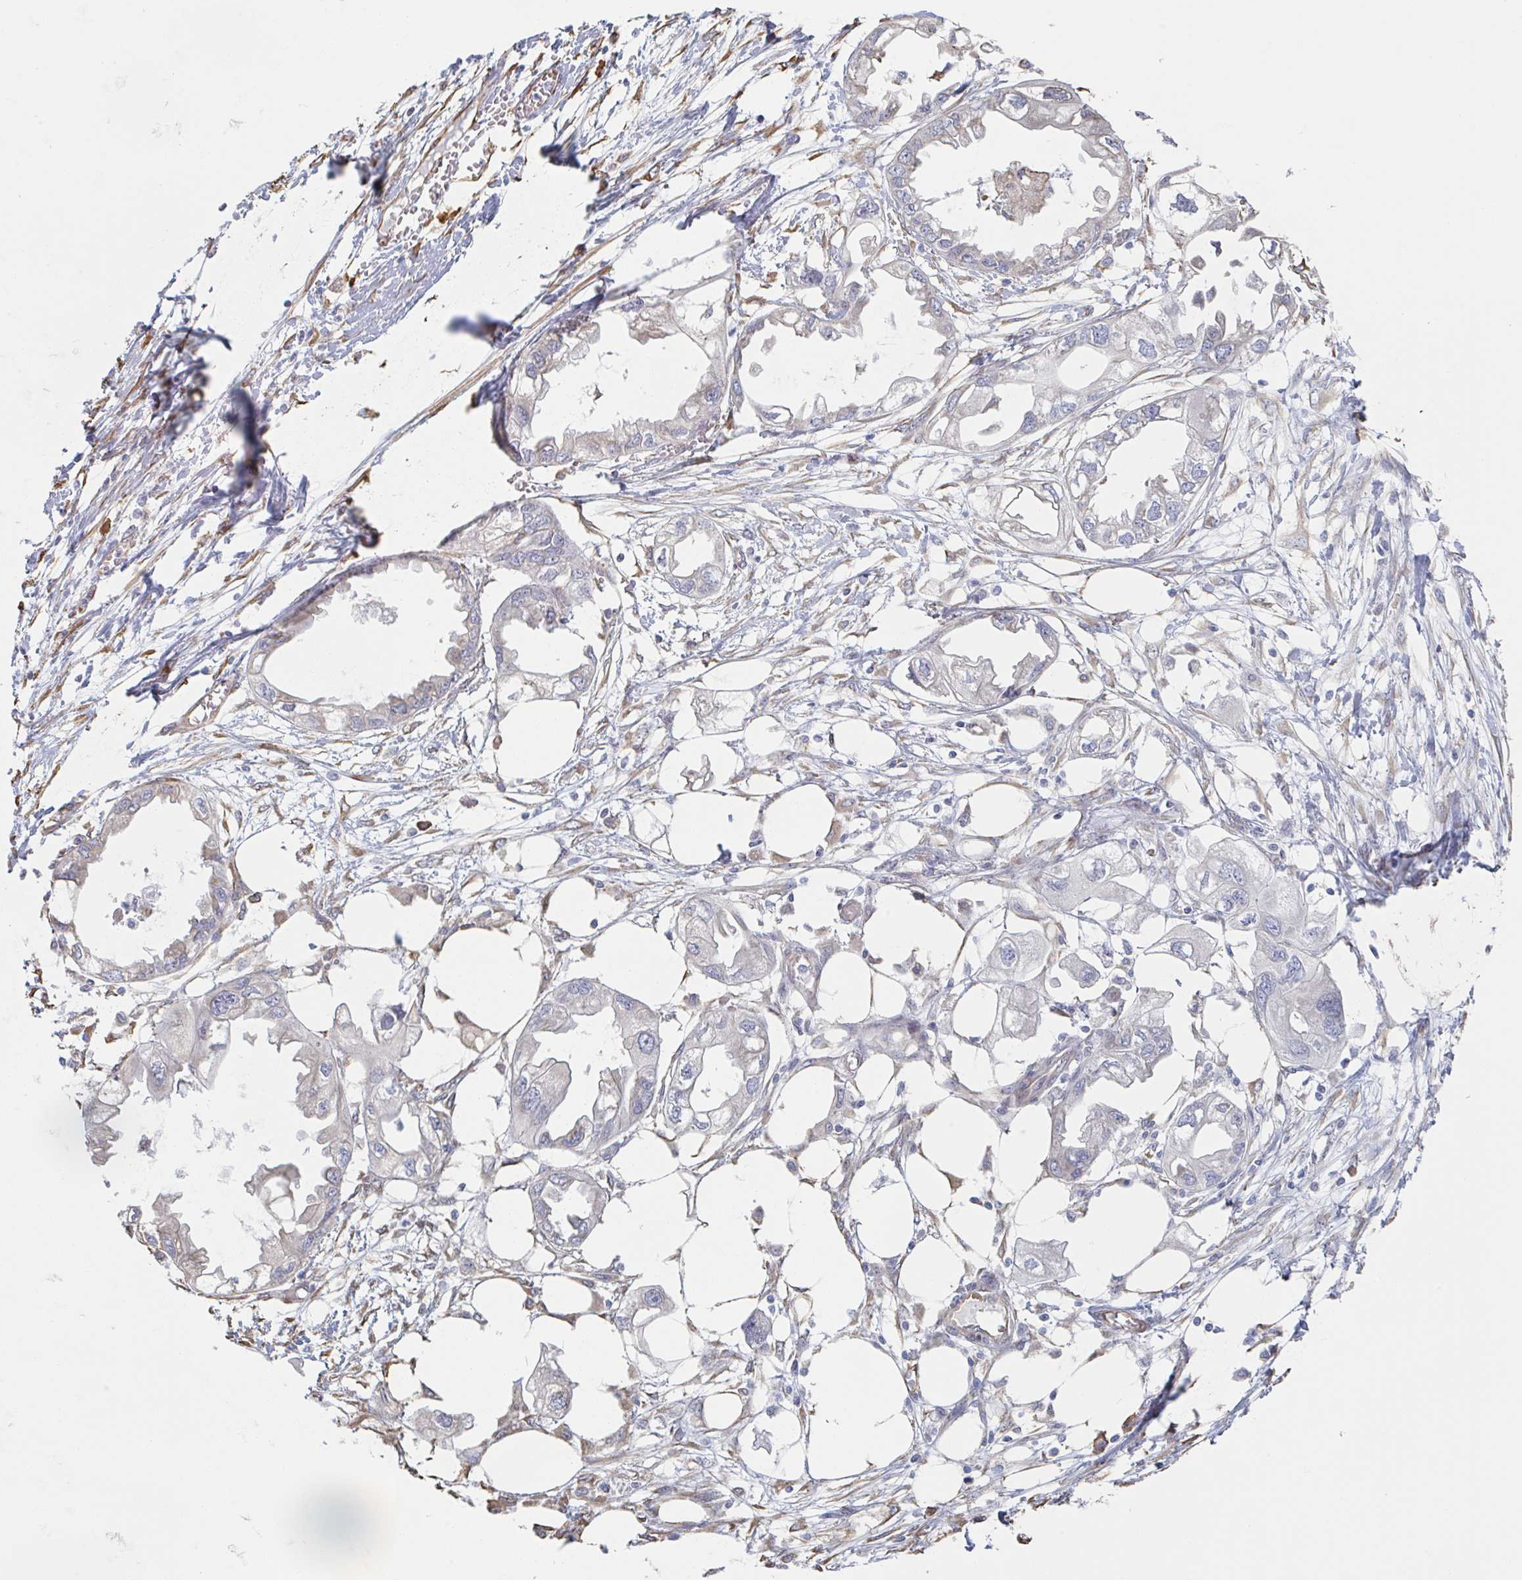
{"staining": {"intensity": "negative", "quantity": "none", "location": "none"}, "tissue": "endometrial cancer", "cell_type": "Tumor cells", "image_type": "cancer", "snomed": [{"axis": "morphology", "description": "Adenocarcinoma, NOS"}, {"axis": "morphology", "description": "Adenocarcinoma, metastatic, NOS"}, {"axis": "topography", "description": "Adipose tissue"}, {"axis": "topography", "description": "Endometrium"}], "caption": "Metastatic adenocarcinoma (endometrial) stained for a protein using immunohistochemistry (IHC) shows no staining tumor cells.", "gene": "RAB5IF", "patient": {"sex": "female", "age": 67}}